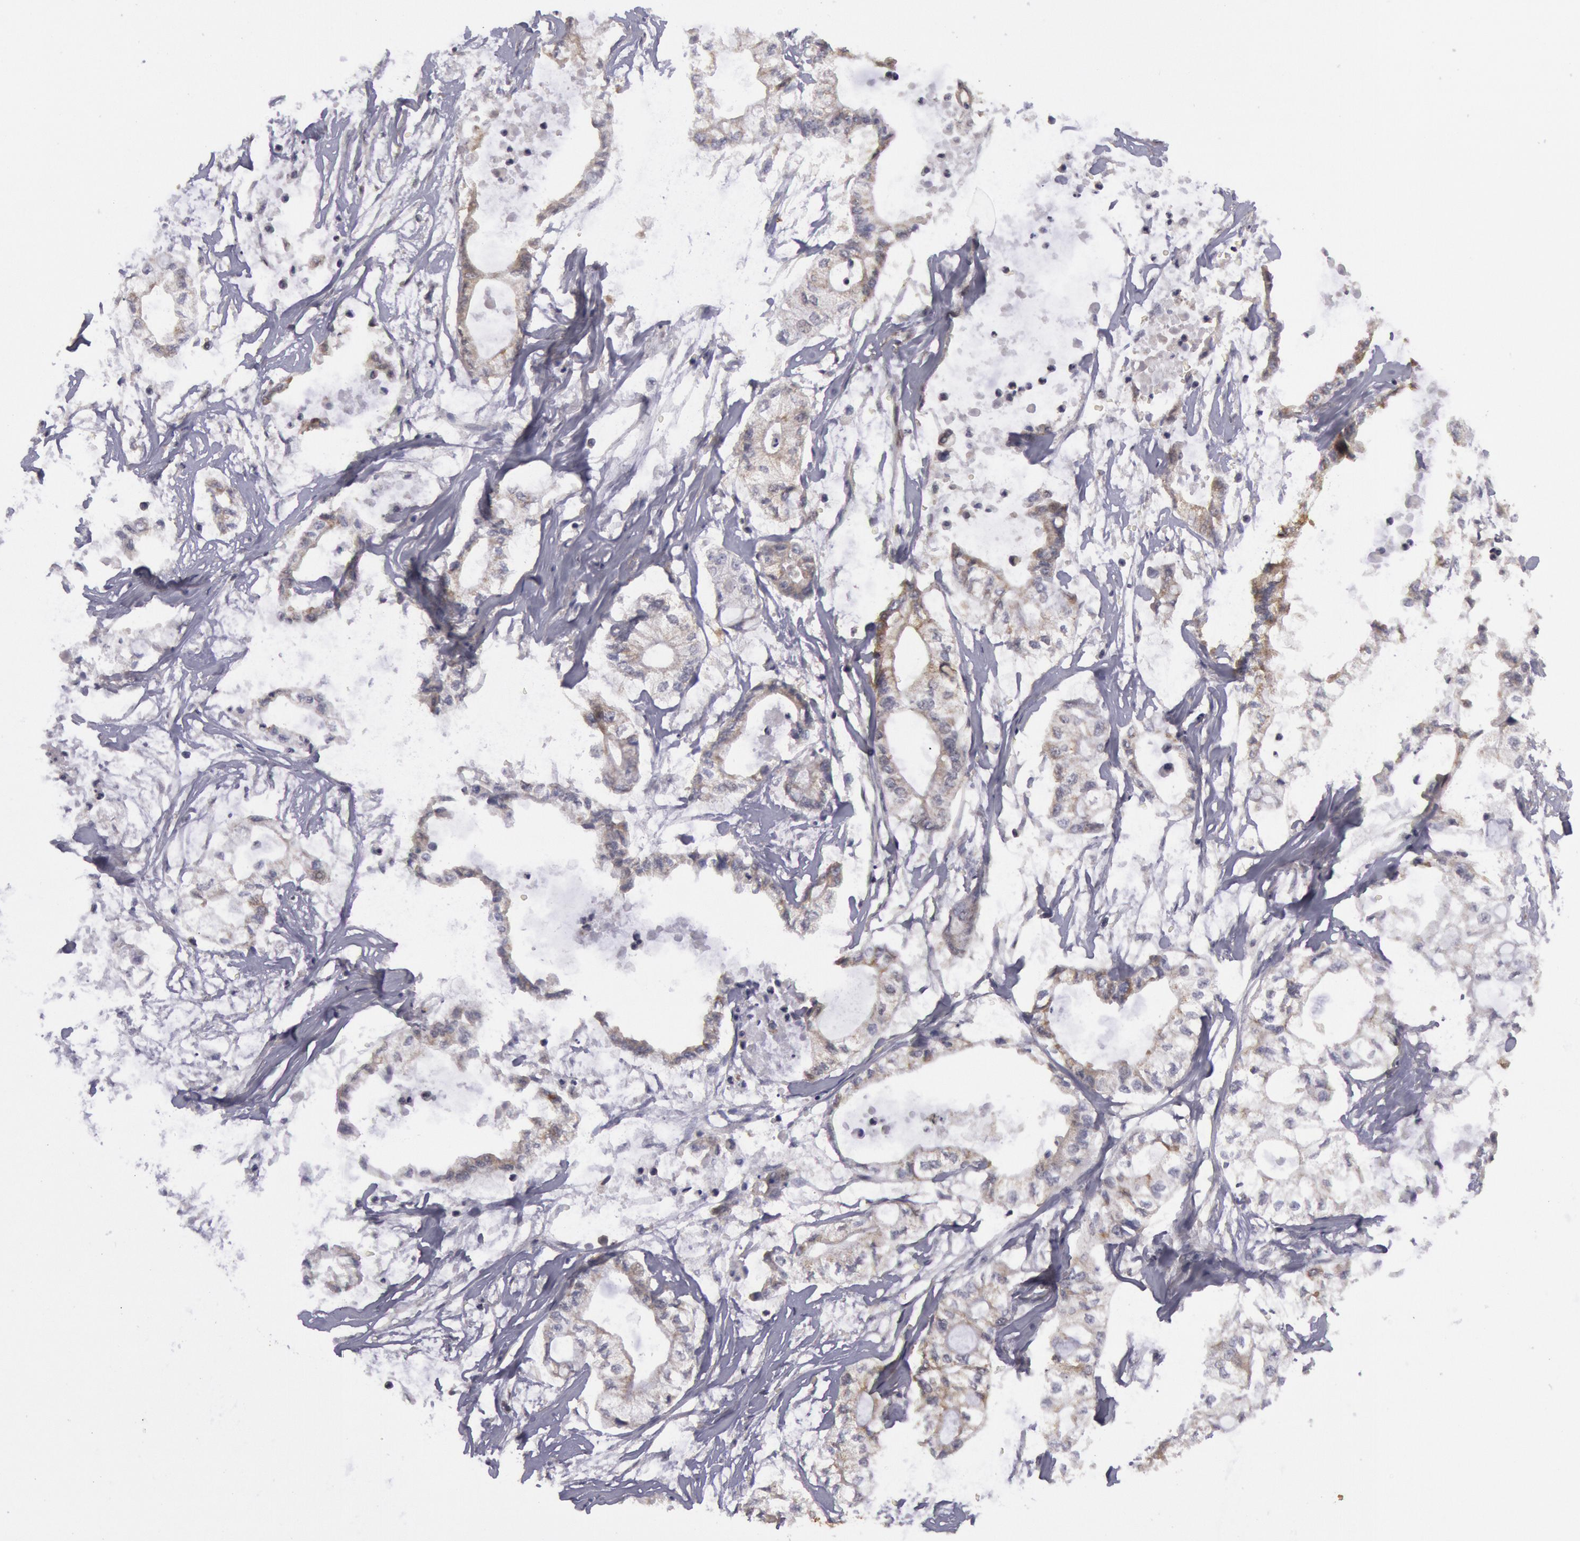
{"staining": {"intensity": "weak", "quantity": "<25%", "location": "cytoplasmic/membranous"}, "tissue": "pancreatic cancer", "cell_type": "Tumor cells", "image_type": "cancer", "snomed": [{"axis": "morphology", "description": "Adenocarcinoma, NOS"}, {"axis": "topography", "description": "Pancreas"}], "caption": "Protein analysis of pancreatic adenocarcinoma reveals no significant positivity in tumor cells.", "gene": "MPST", "patient": {"sex": "male", "age": 79}}